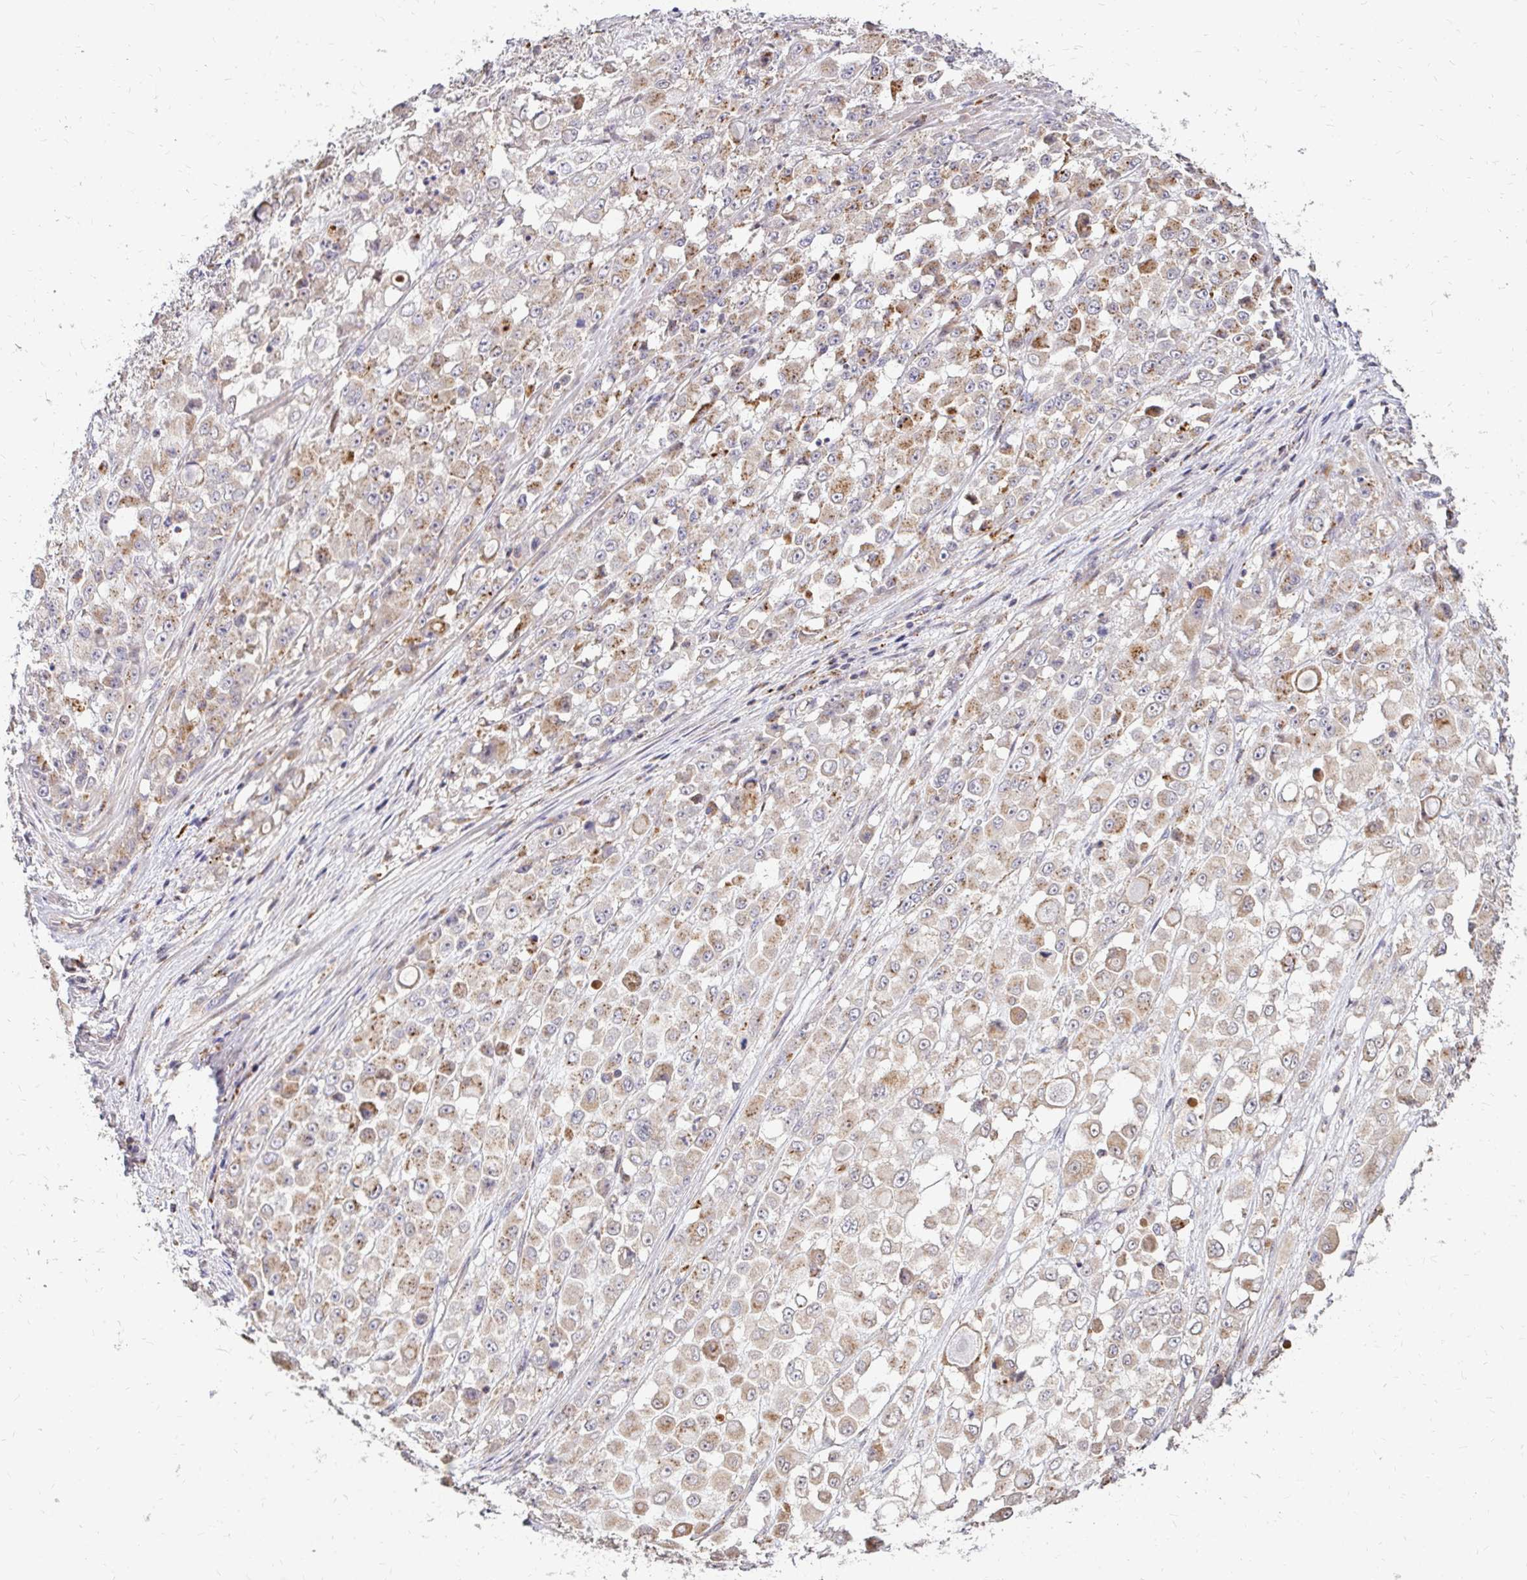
{"staining": {"intensity": "moderate", "quantity": "25%-75%", "location": "cytoplasmic/membranous"}, "tissue": "stomach cancer", "cell_type": "Tumor cells", "image_type": "cancer", "snomed": [{"axis": "morphology", "description": "Adenocarcinoma, NOS"}, {"axis": "topography", "description": "Stomach"}], "caption": "The immunohistochemical stain shows moderate cytoplasmic/membranous positivity in tumor cells of stomach cancer (adenocarcinoma) tissue. (DAB IHC with brightfield microscopy, high magnification).", "gene": "IDUA", "patient": {"sex": "female", "age": 76}}